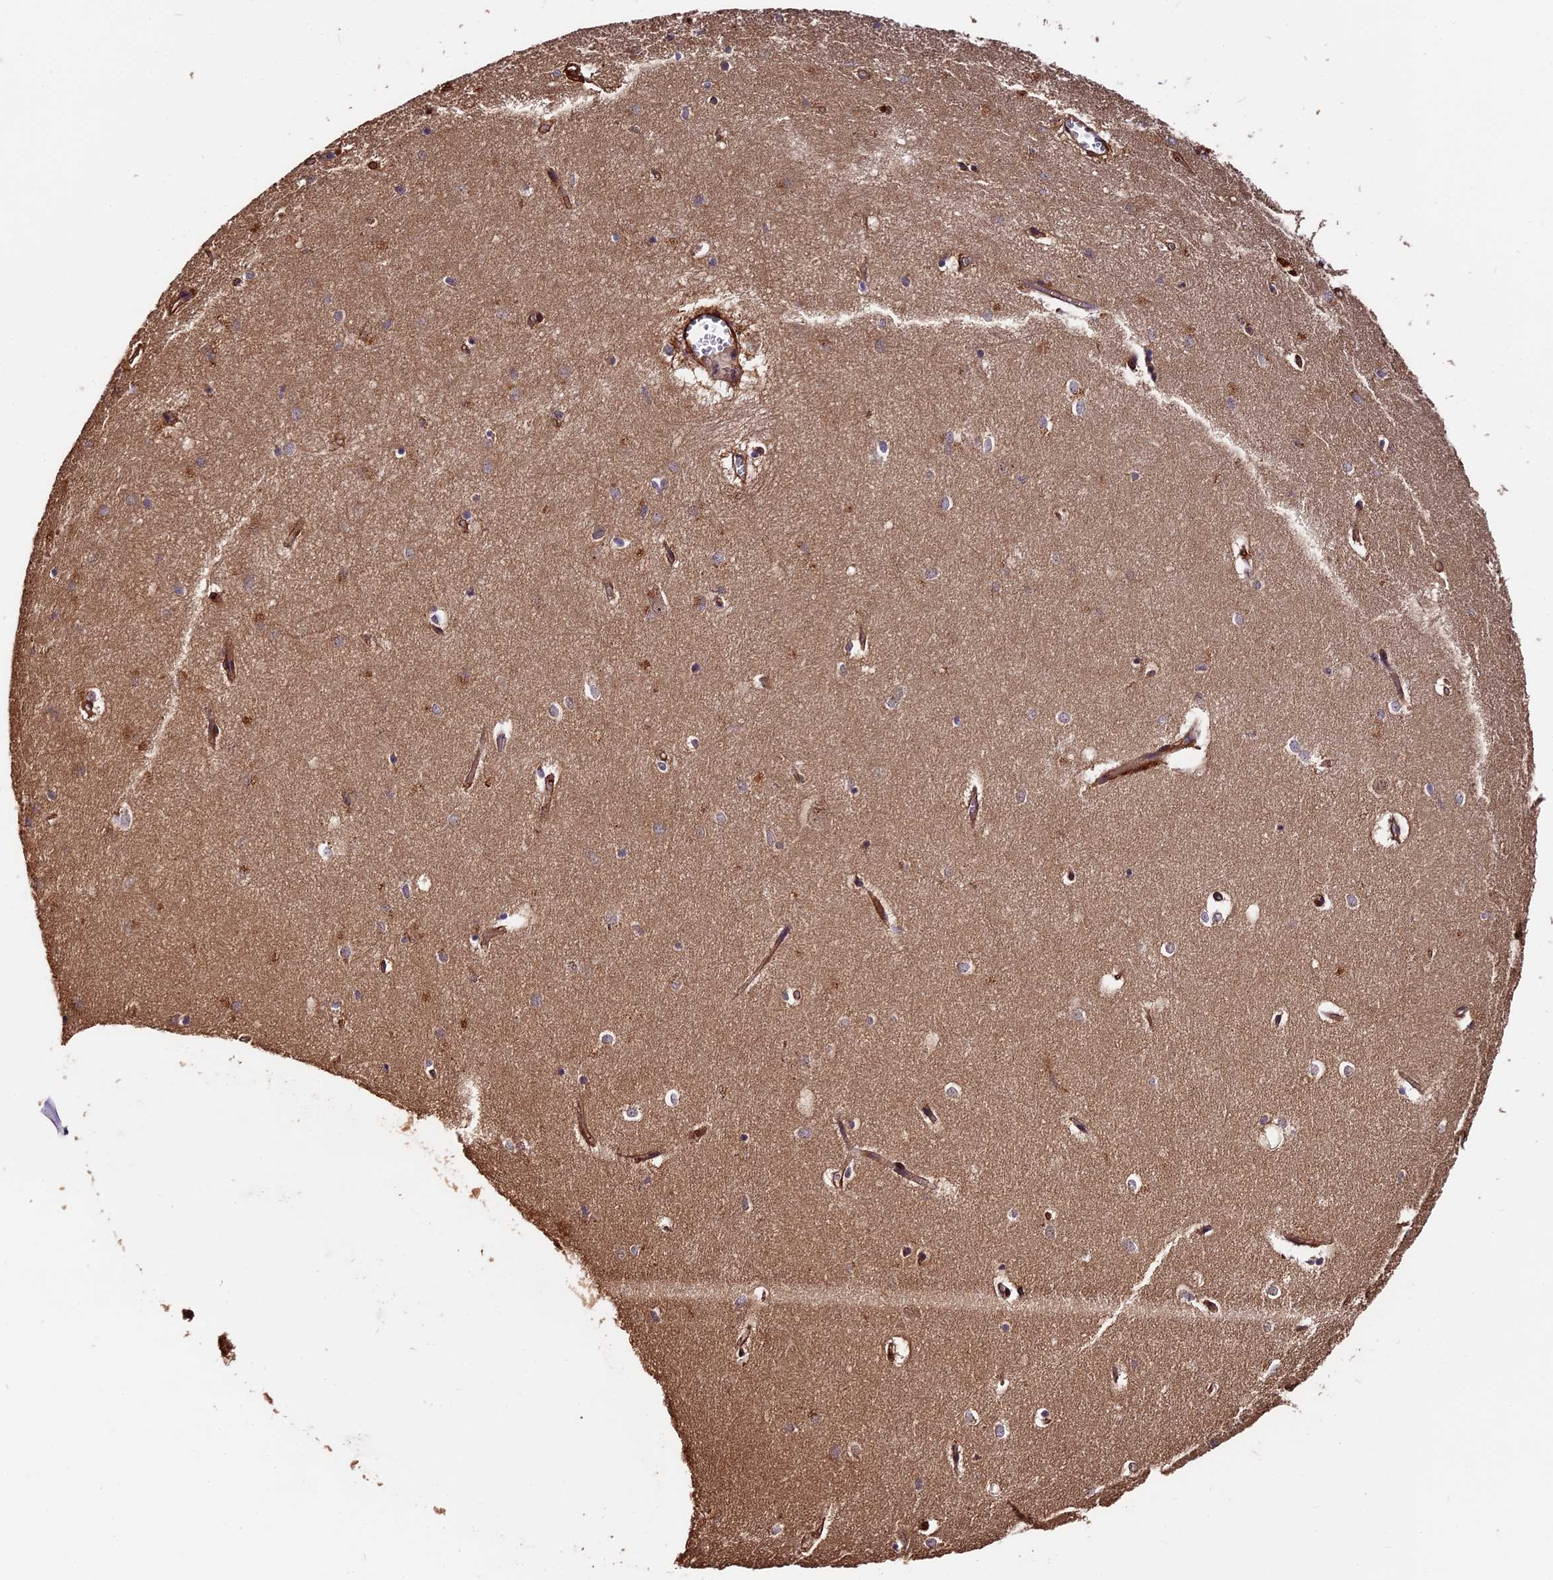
{"staining": {"intensity": "moderate", "quantity": "25%-75%", "location": "cytoplasmic/membranous"}, "tissue": "hippocampus", "cell_type": "Glial cells", "image_type": "normal", "snomed": [{"axis": "morphology", "description": "Normal tissue, NOS"}, {"axis": "topography", "description": "Hippocampus"}], "caption": "A histopathology image showing moderate cytoplasmic/membranous staining in about 25%-75% of glial cells in benign hippocampus, as visualized by brown immunohistochemical staining.", "gene": "MMP15", "patient": {"sex": "female", "age": 64}}